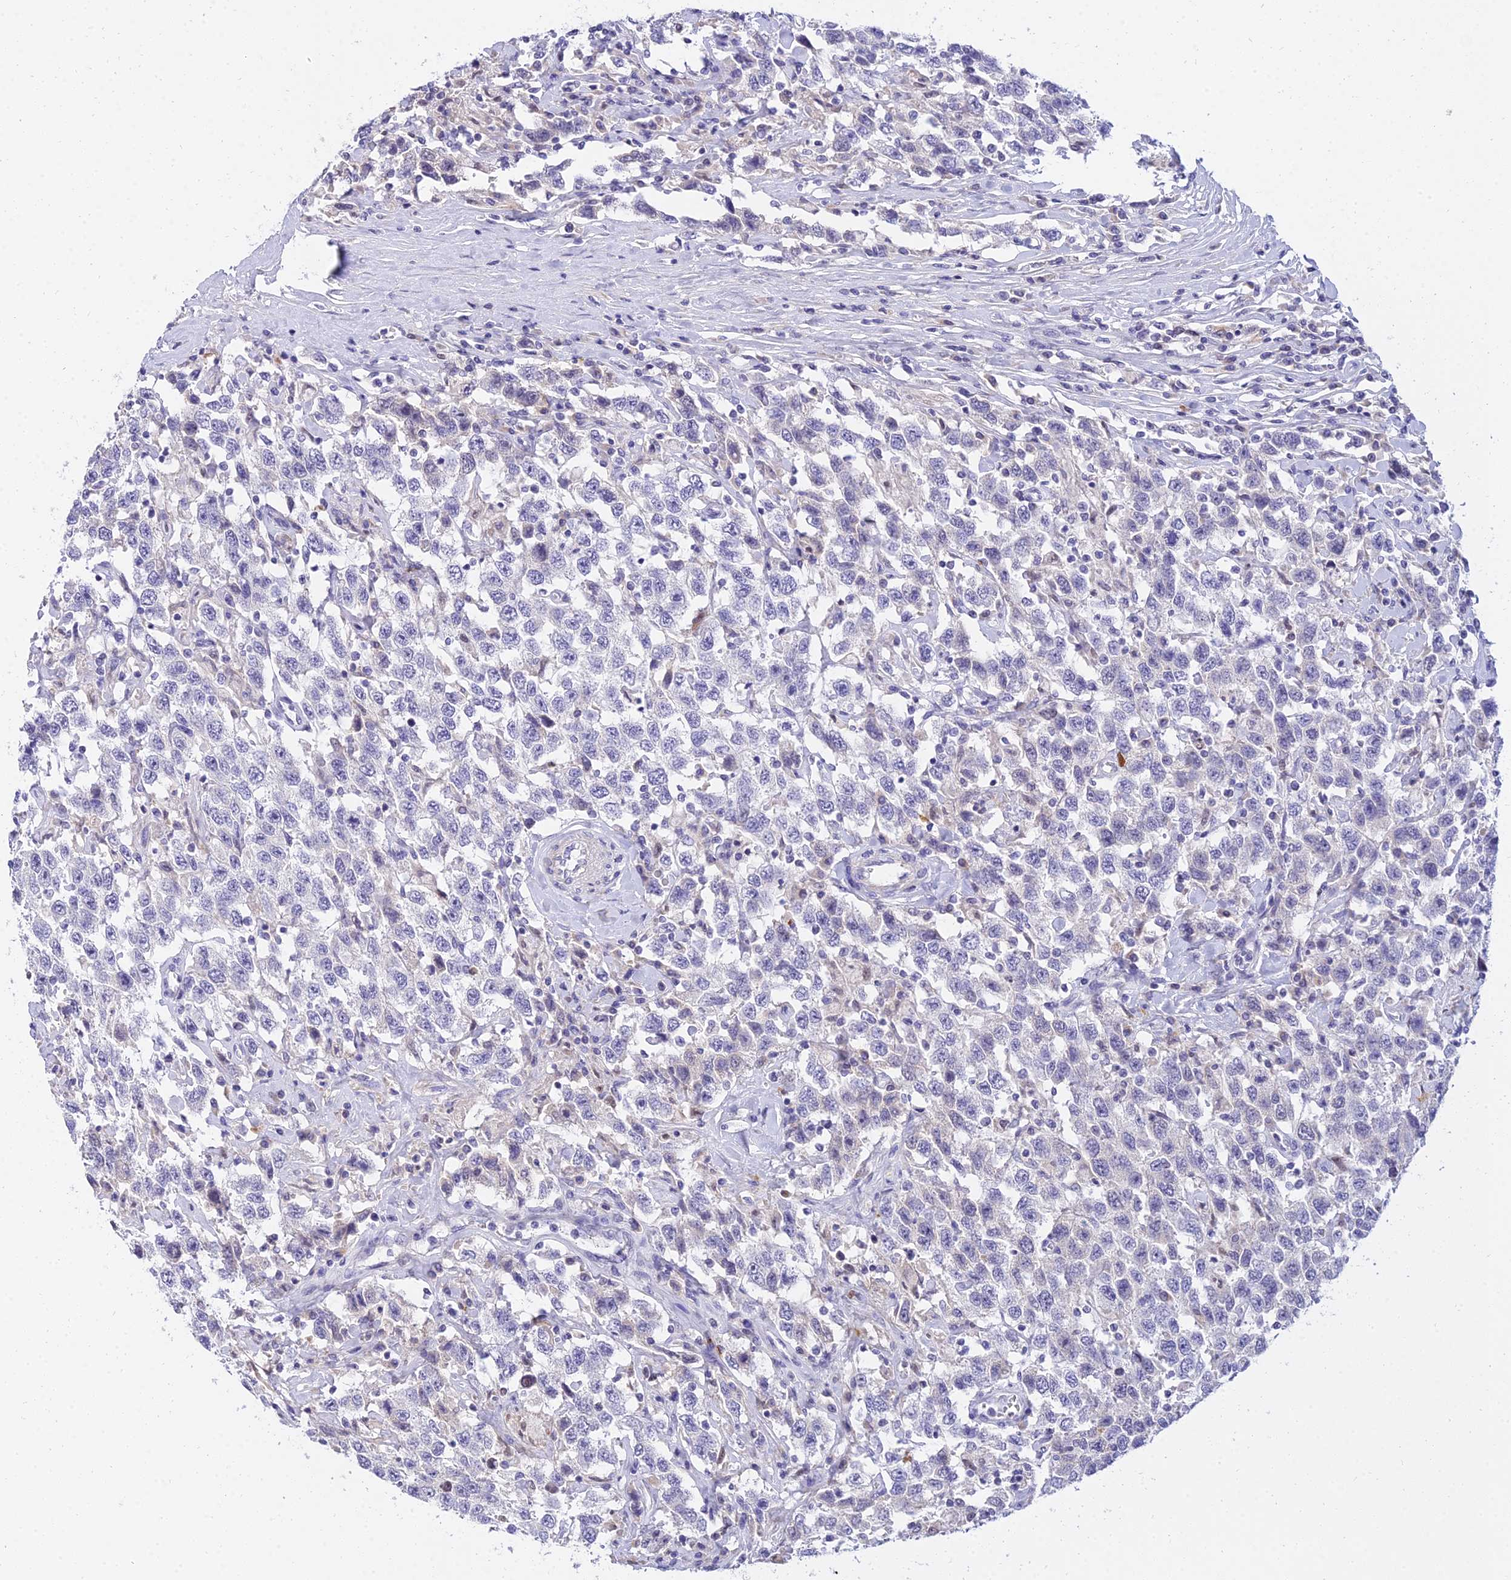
{"staining": {"intensity": "negative", "quantity": "none", "location": "none"}, "tissue": "testis cancer", "cell_type": "Tumor cells", "image_type": "cancer", "snomed": [{"axis": "morphology", "description": "Seminoma, NOS"}, {"axis": "topography", "description": "Testis"}], "caption": "This is an IHC micrograph of testis seminoma. There is no positivity in tumor cells.", "gene": "VWC2L", "patient": {"sex": "male", "age": 41}}